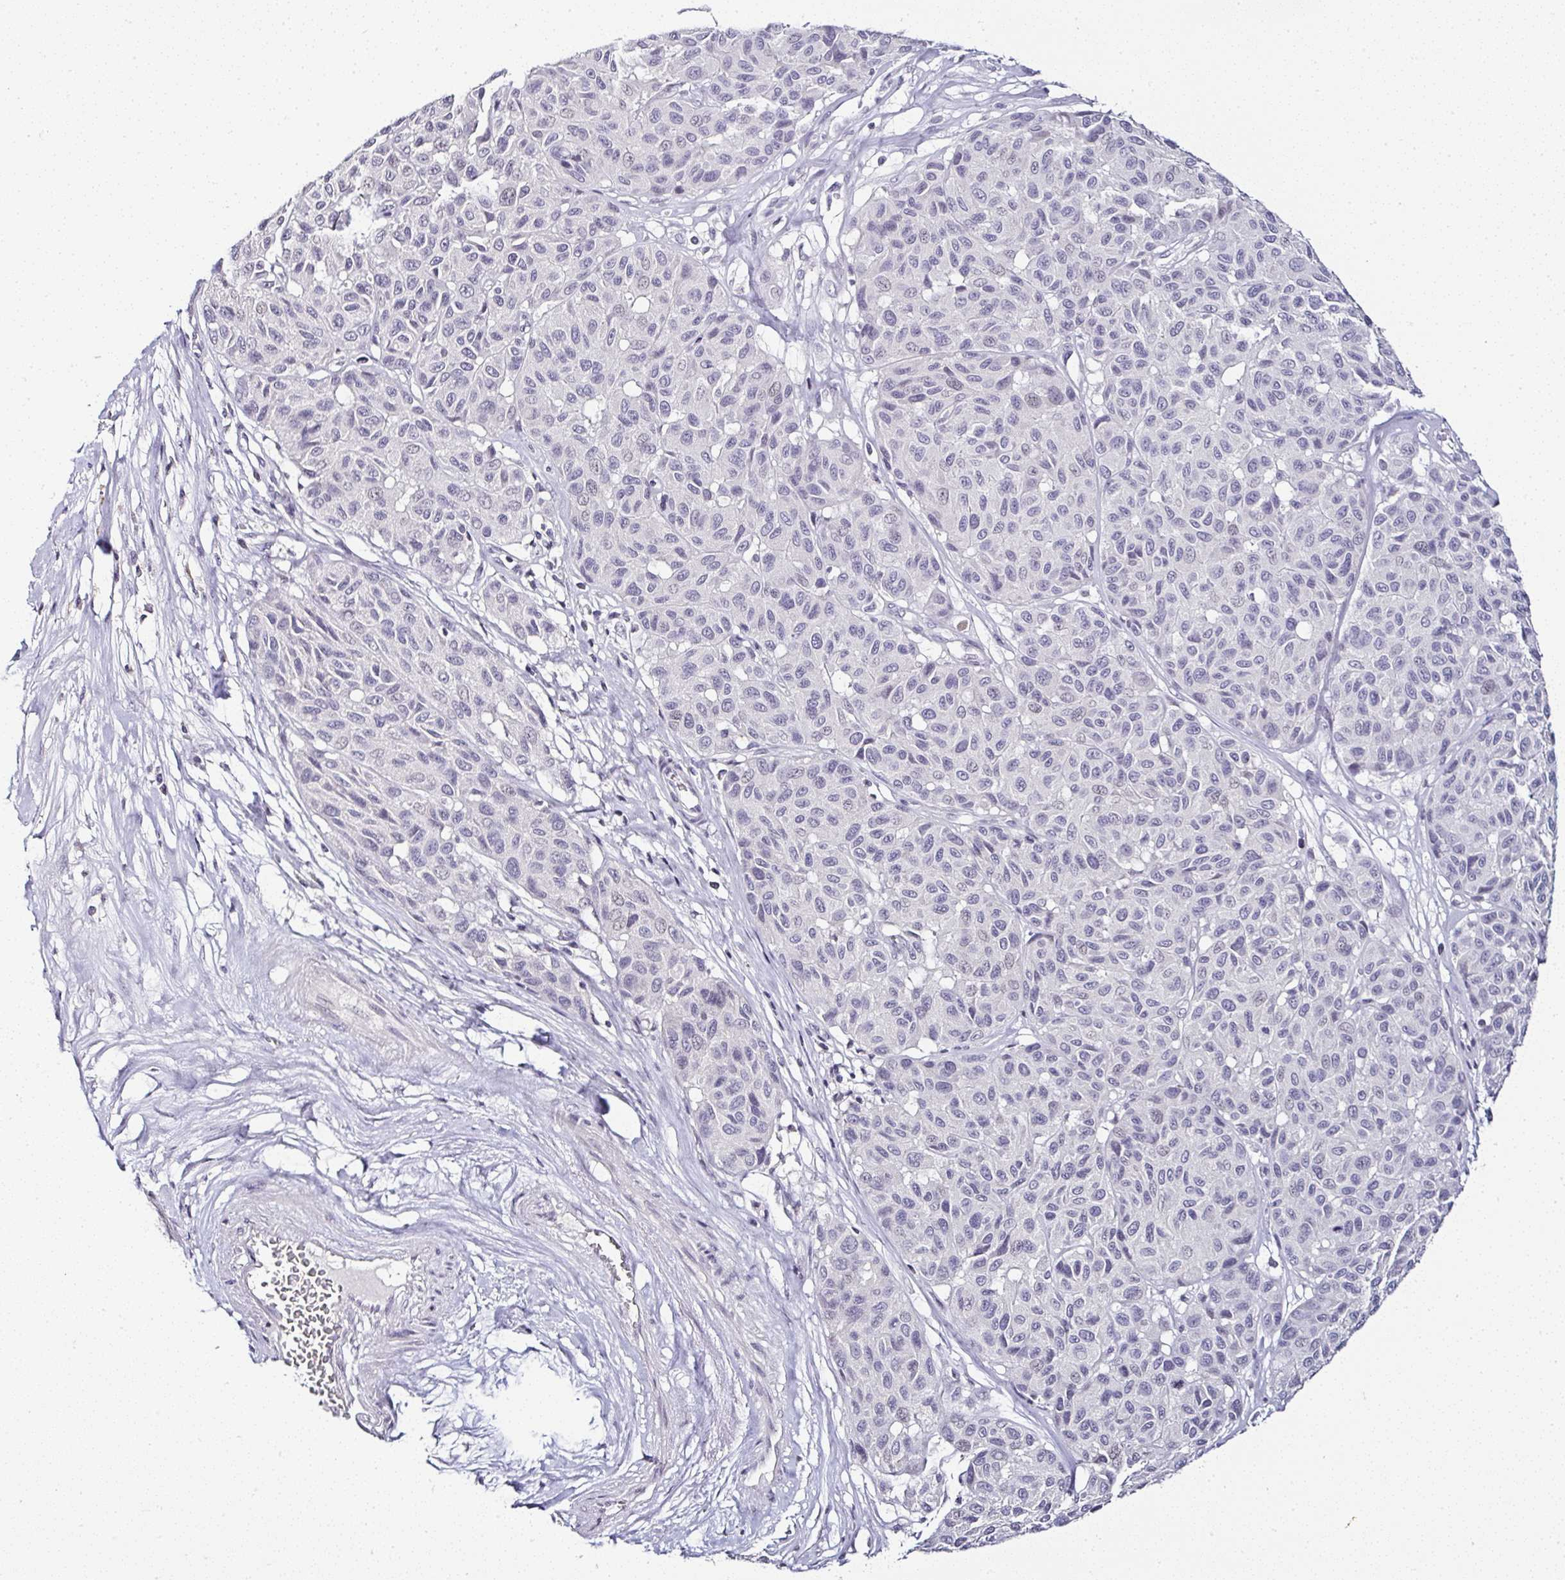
{"staining": {"intensity": "negative", "quantity": "none", "location": "none"}, "tissue": "melanoma", "cell_type": "Tumor cells", "image_type": "cancer", "snomed": [{"axis": "morphology", "description": "Malignant melanoma, NOS"}, {"axis": "topography", "description": "Skin"}], "caption": "Tumor cells are negative for protein expression in human melanoma. (Stains: DAB IHC with hematoxylin counter stain, Microscopy: brightfield microscopy at high magnification).", "gene": "SERPINB3", "patient": {"sex": "female", "age": 66}}